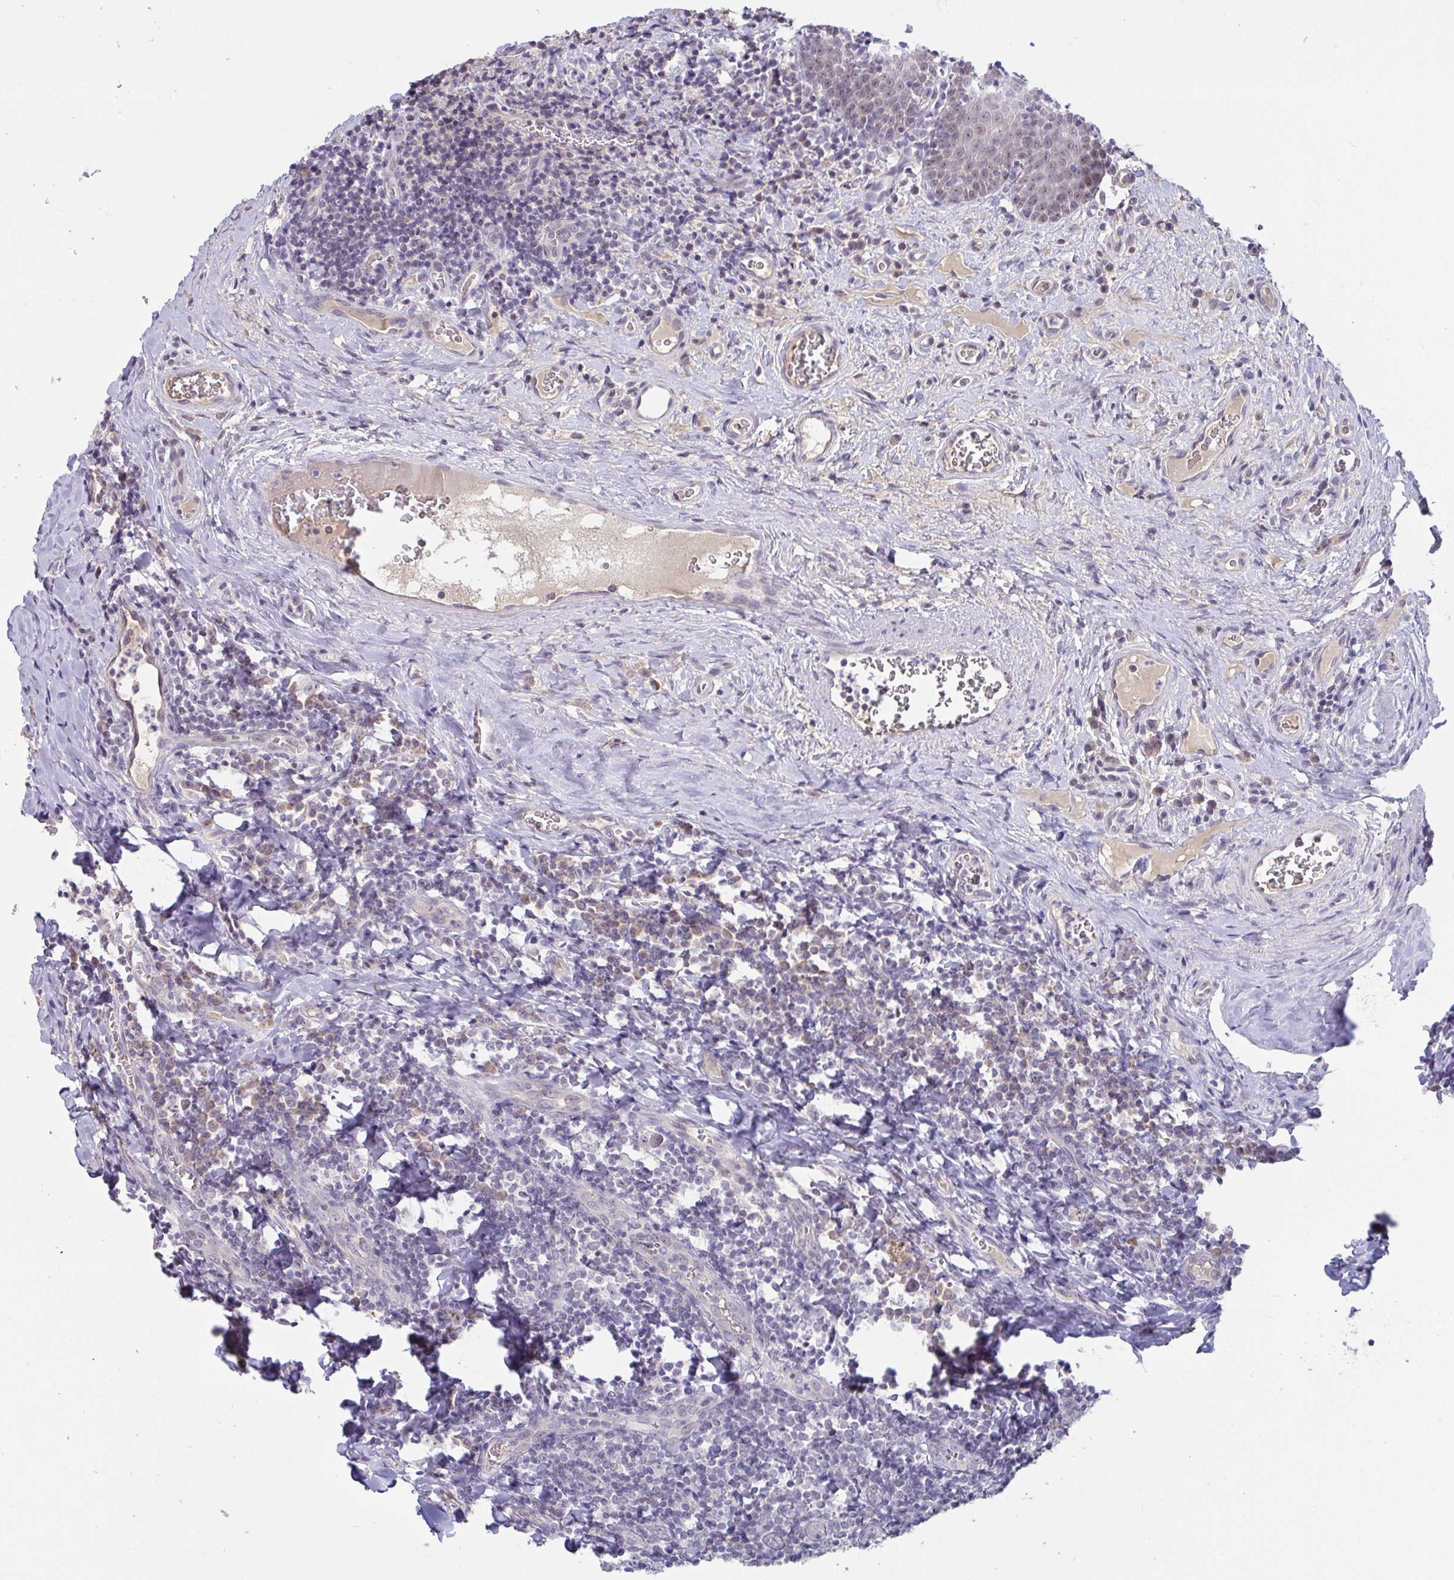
{"staining": {"intensity": "moderate", "quantity": "<25%", "location": "nuclear"}, "tissue": "tonsil", "cell_type": "Germinal center cells", "image_type": "normal", "snomed": [{"axis": "morphology", "description": "Normal tissue, NOS"}, {"axis": "morphology", "description": "Inflammation, NOS"}, {"axis": "topography", "description": "Tonsil"}], "caption": "Protein staining of normal tonsil reveals moderate nuclear staining in approximately <25% of germinal center cells.", "gene": "MYC", "patient": {"sex": "female", "age": 31}}